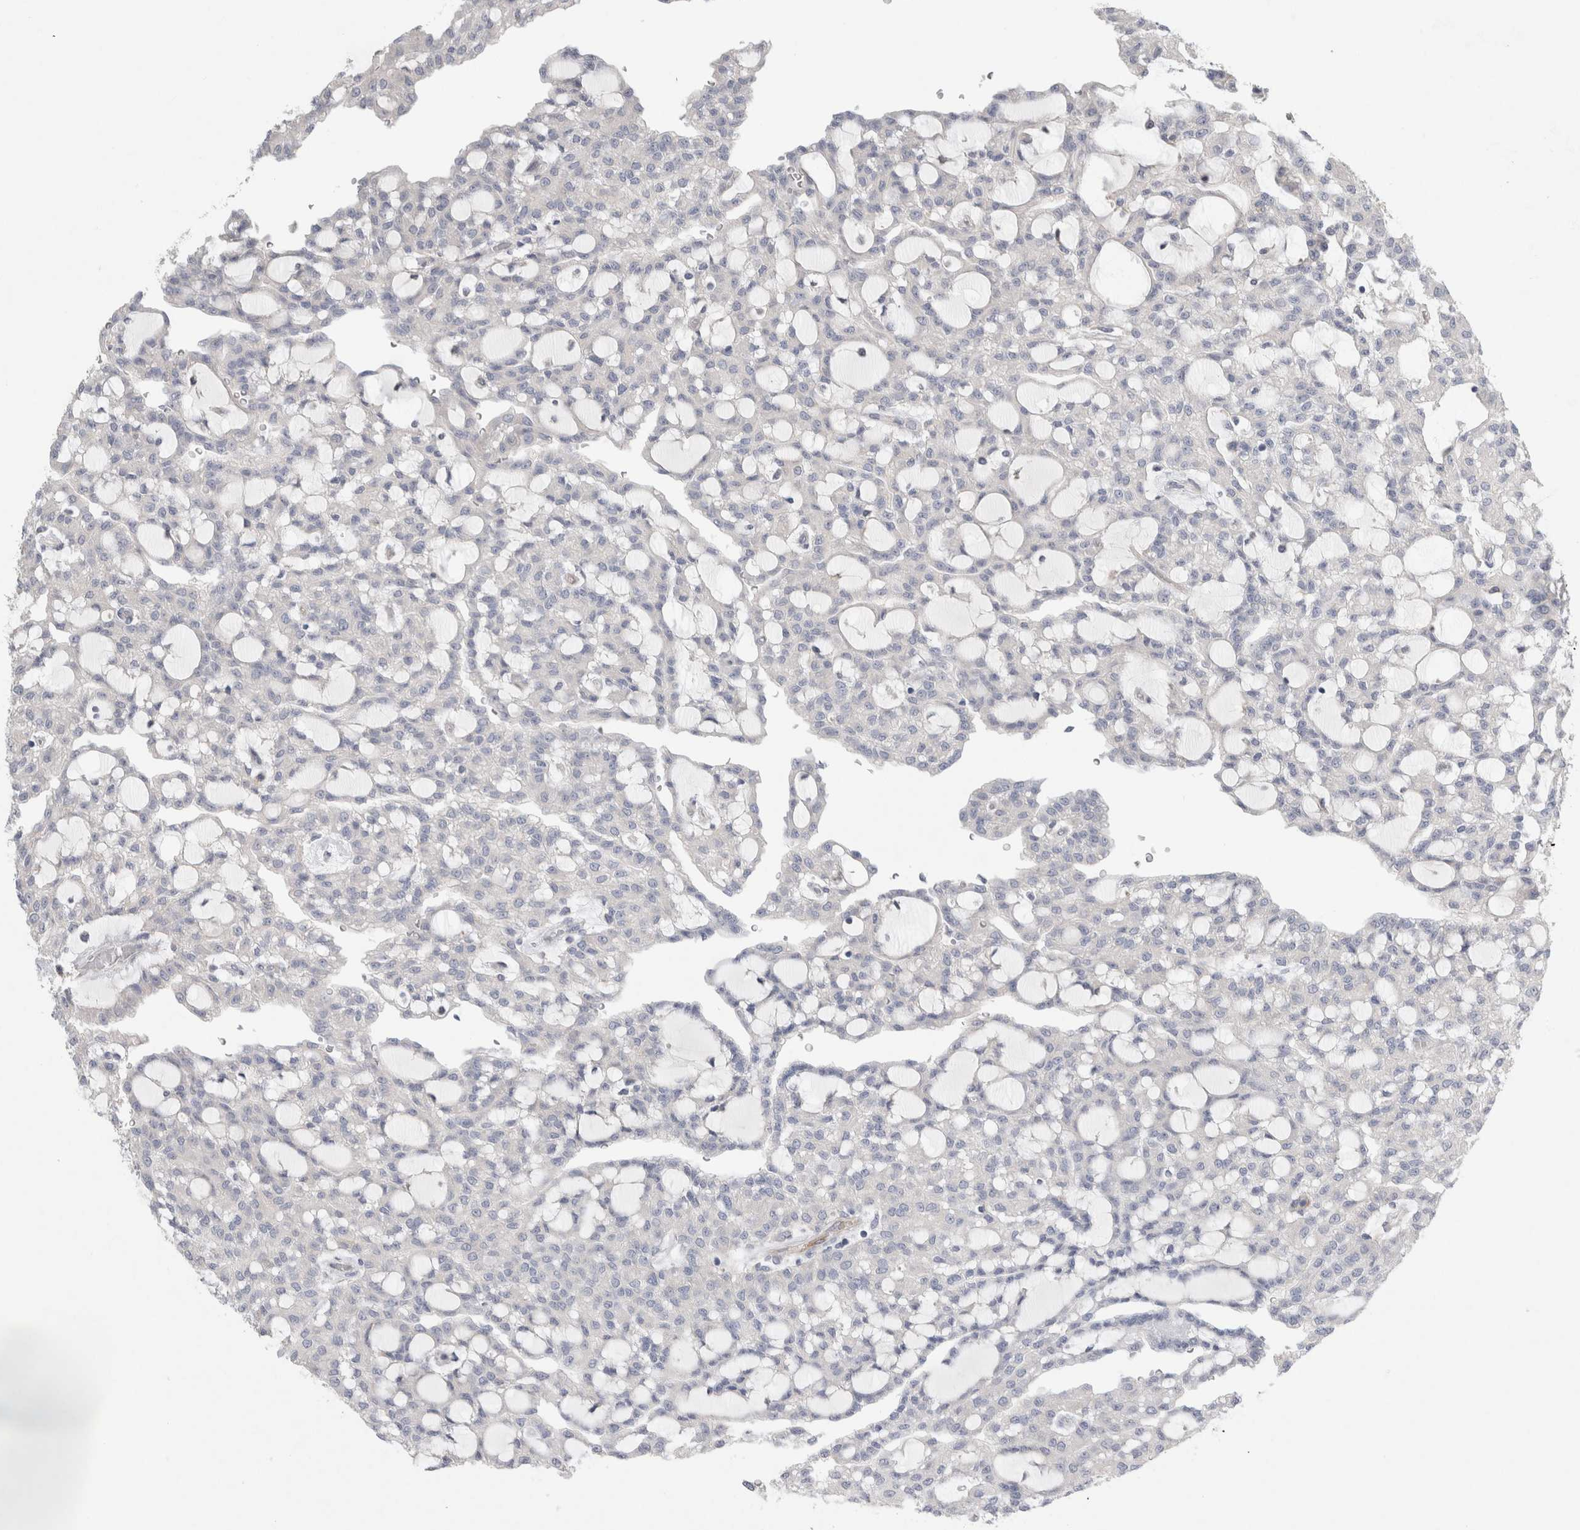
{"staining": {"intensity": "negative", "quantity": "none", "location": "none"}, "tissue": "renal cancer", "cell_type": "Tumor cells", "image_type": "cancer", "snomed": [{"axis": "morphology", "description": "Adenocarcinoma, NOS"}, {"axis": "topography", "description": "Kidney"}], "caption": "The immunohistochemistry (IHC) histopathology image has no significant expression in tumor cells of renal cancer (adenocarcinoma) tissue. (DAB (3,3'-diaminobenzidine) immunohistochemistry (IHC) visualized using brightfield microscopy, high magnification).", "gene": "TRMT9B", "patient": {"sex": "male", "age": 63}}